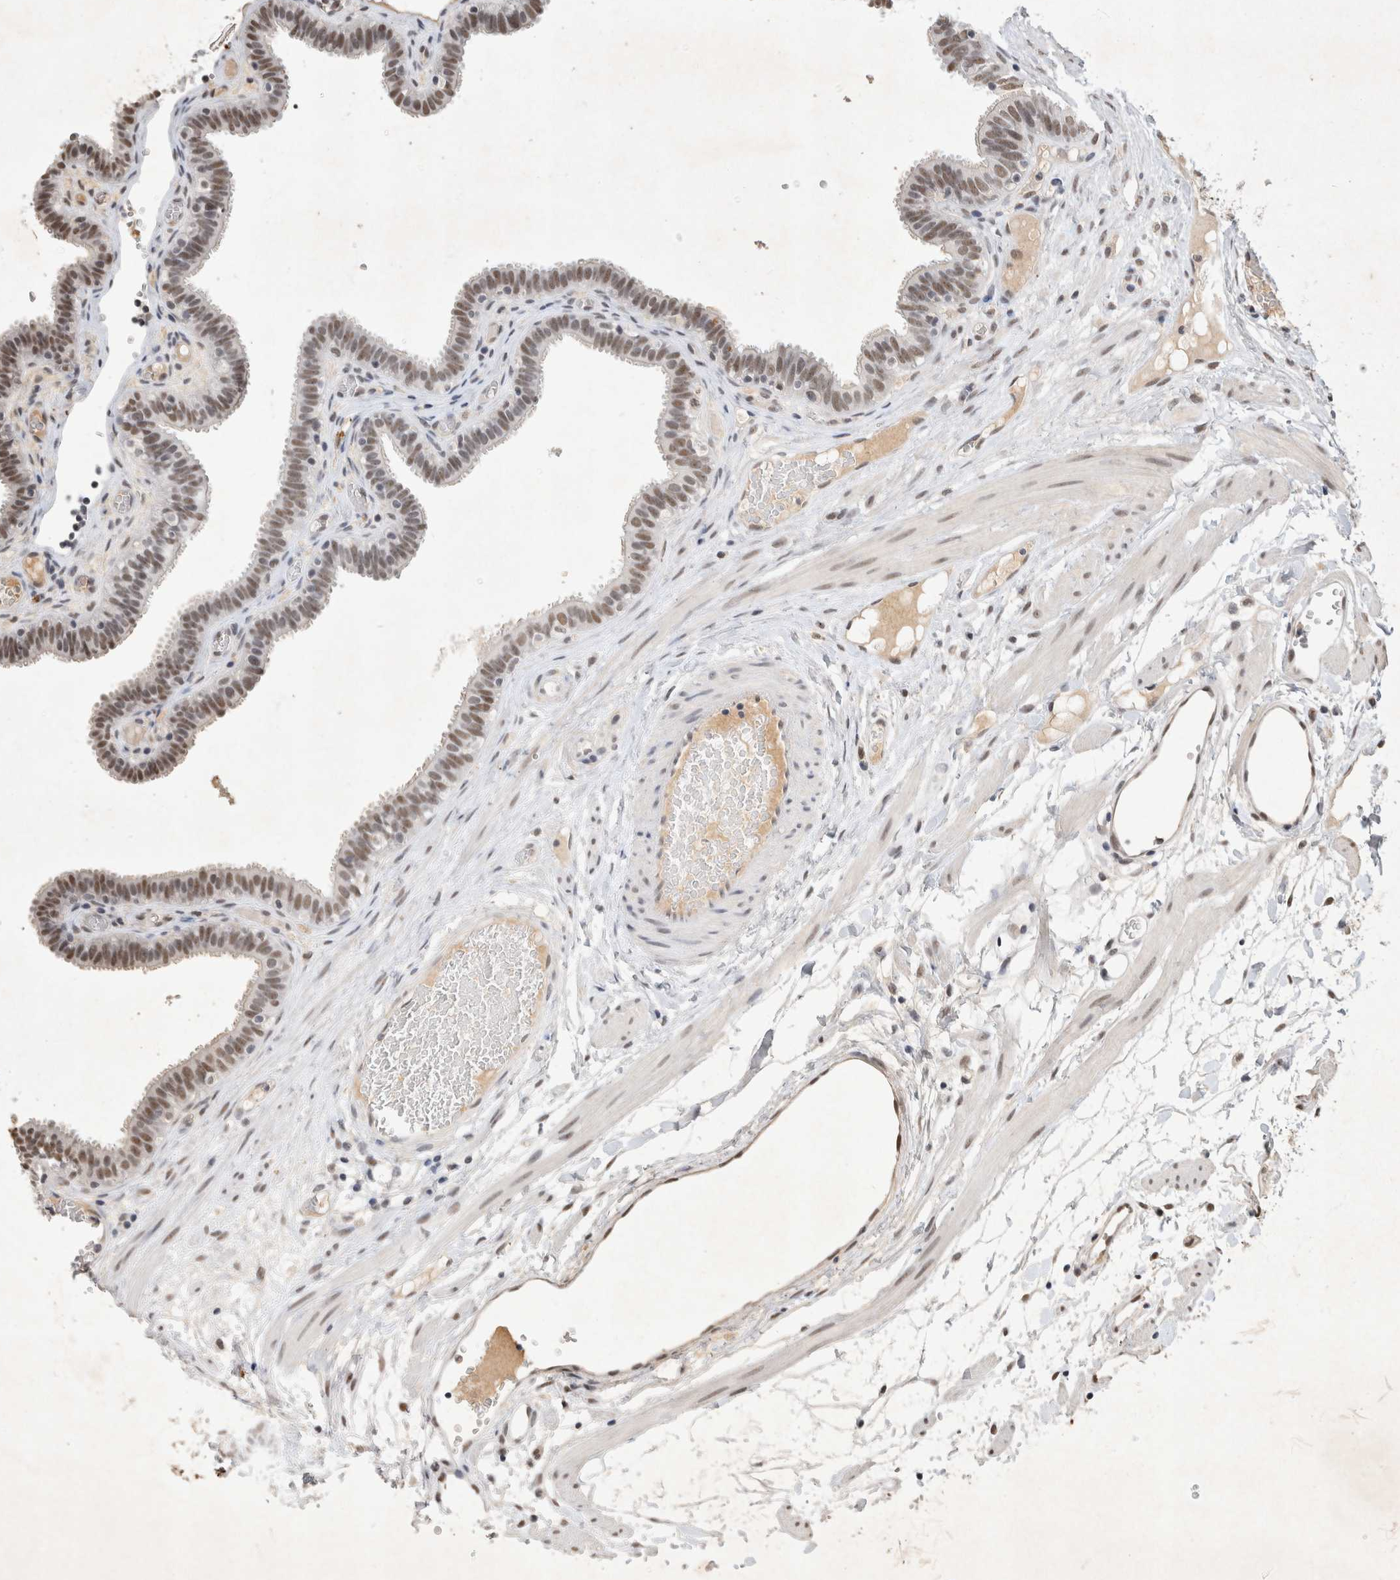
{"staining": {"intensity": "moderate", "quantity": "25%-75%", "location": "nuclear"}, "tissue": "fallopian tube", "cell_type": "Glandular cells", "image_type": "normal", "snomed": [{"axis": "morphology", "description": "Normal tissue, NOS"}, {"axis": "topography", "description": "Fallopian tube"}, {"axis": "topography", "description": "Placenta"}], "caption": "Protein staining displays moderate nuclear positivity in about 25%-75% of glandular cells in unremarkable fallopian tube. The staining is performed using DAB brown chromogen to label protein expression. The nuclei are counter-stained blue using hematoxylin.", "gene": "XRCC5", "patient": {"sex": "female", "age": 32}}